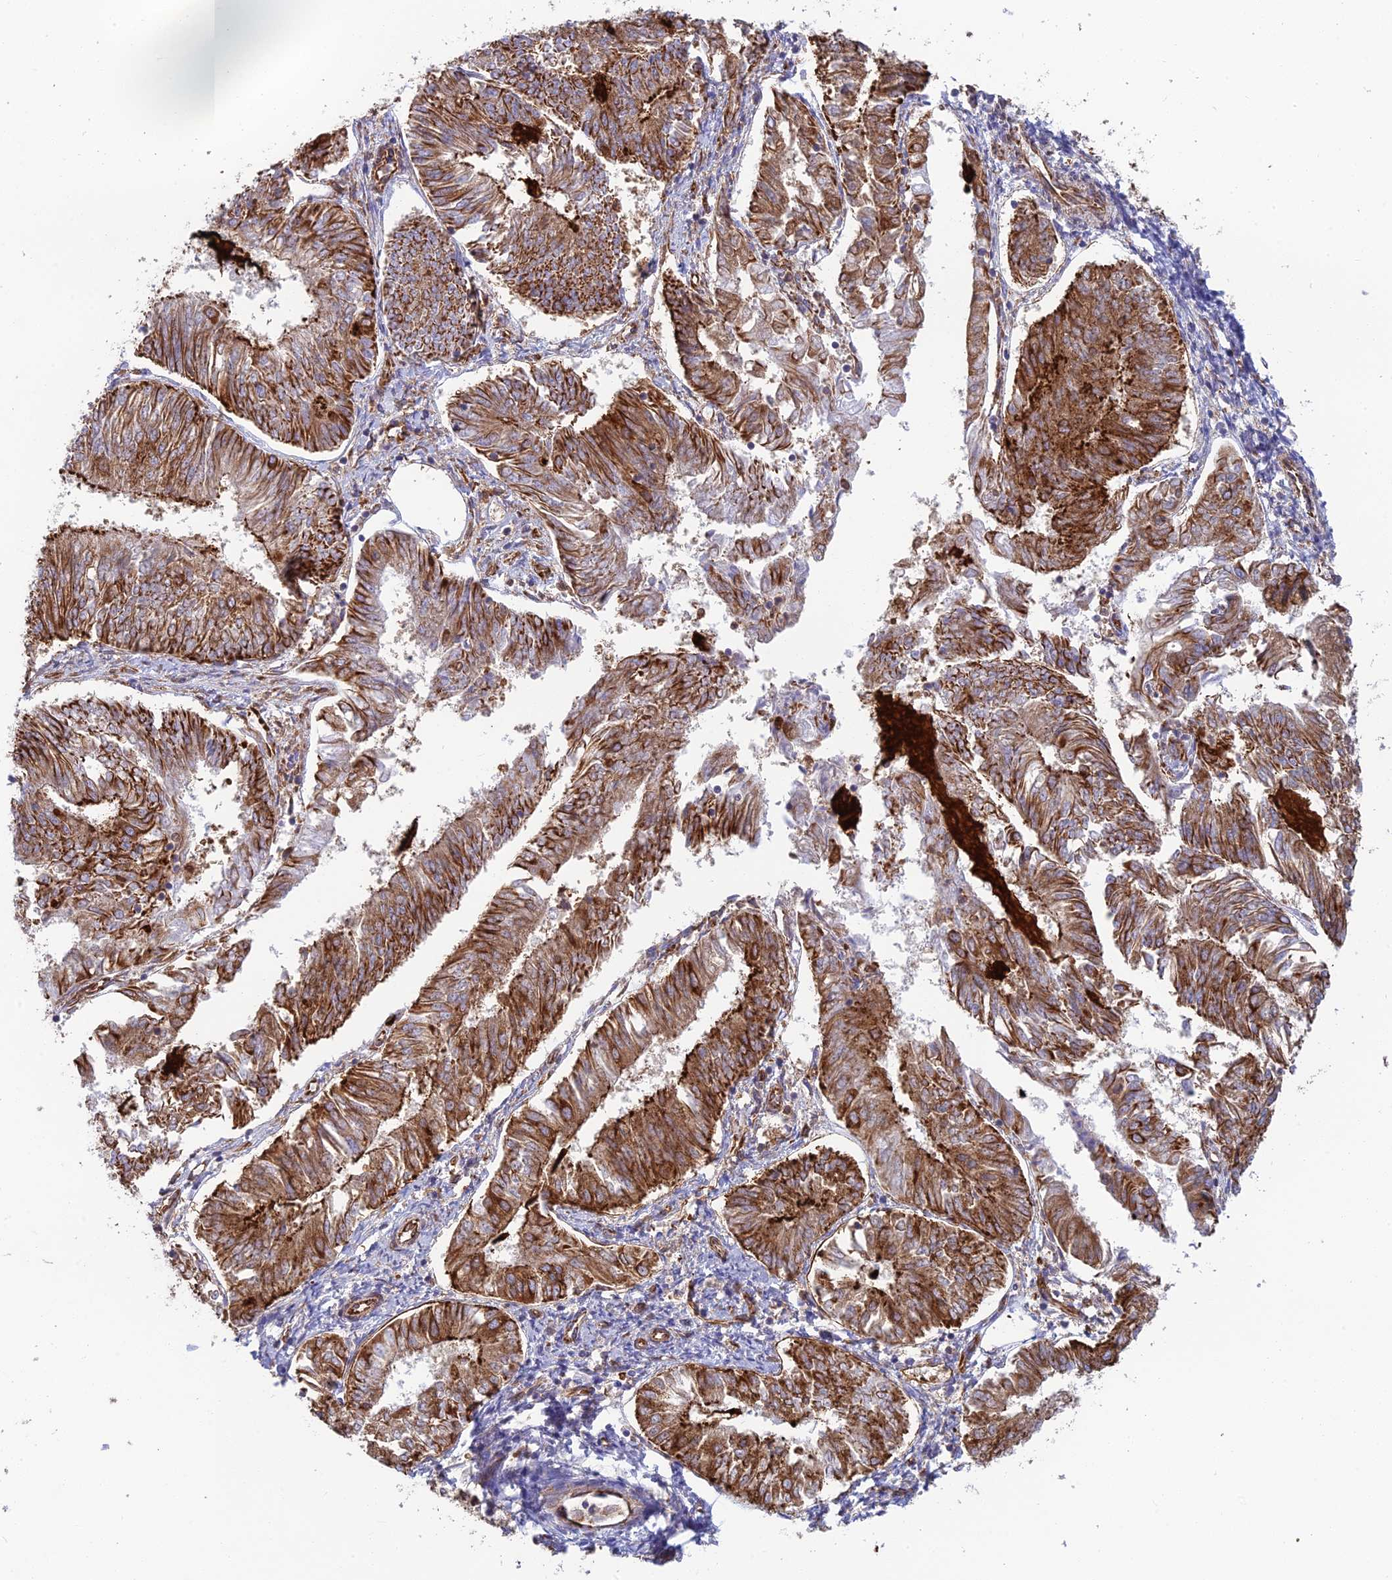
{"staining": {"intensity": "moderate", "quantity": ">75%", "location": "cytoplasmic/membranous"}, "tissue": "endometrial cancer", "cell_type": "Tumor cells", "image_type": "cancer", "snomed": [{"axis": "morphology", "description": "Adenocarcinoma, NOS"}, {"axis": "topography", "description": "Endometrium"}], "caption": "Human adenocarcinoma (endometrial) stained with a protein marker displays moderate staining in tumor cells.", "gene": "CCDC69", "patient": {"sex": "female", "age": 58}}